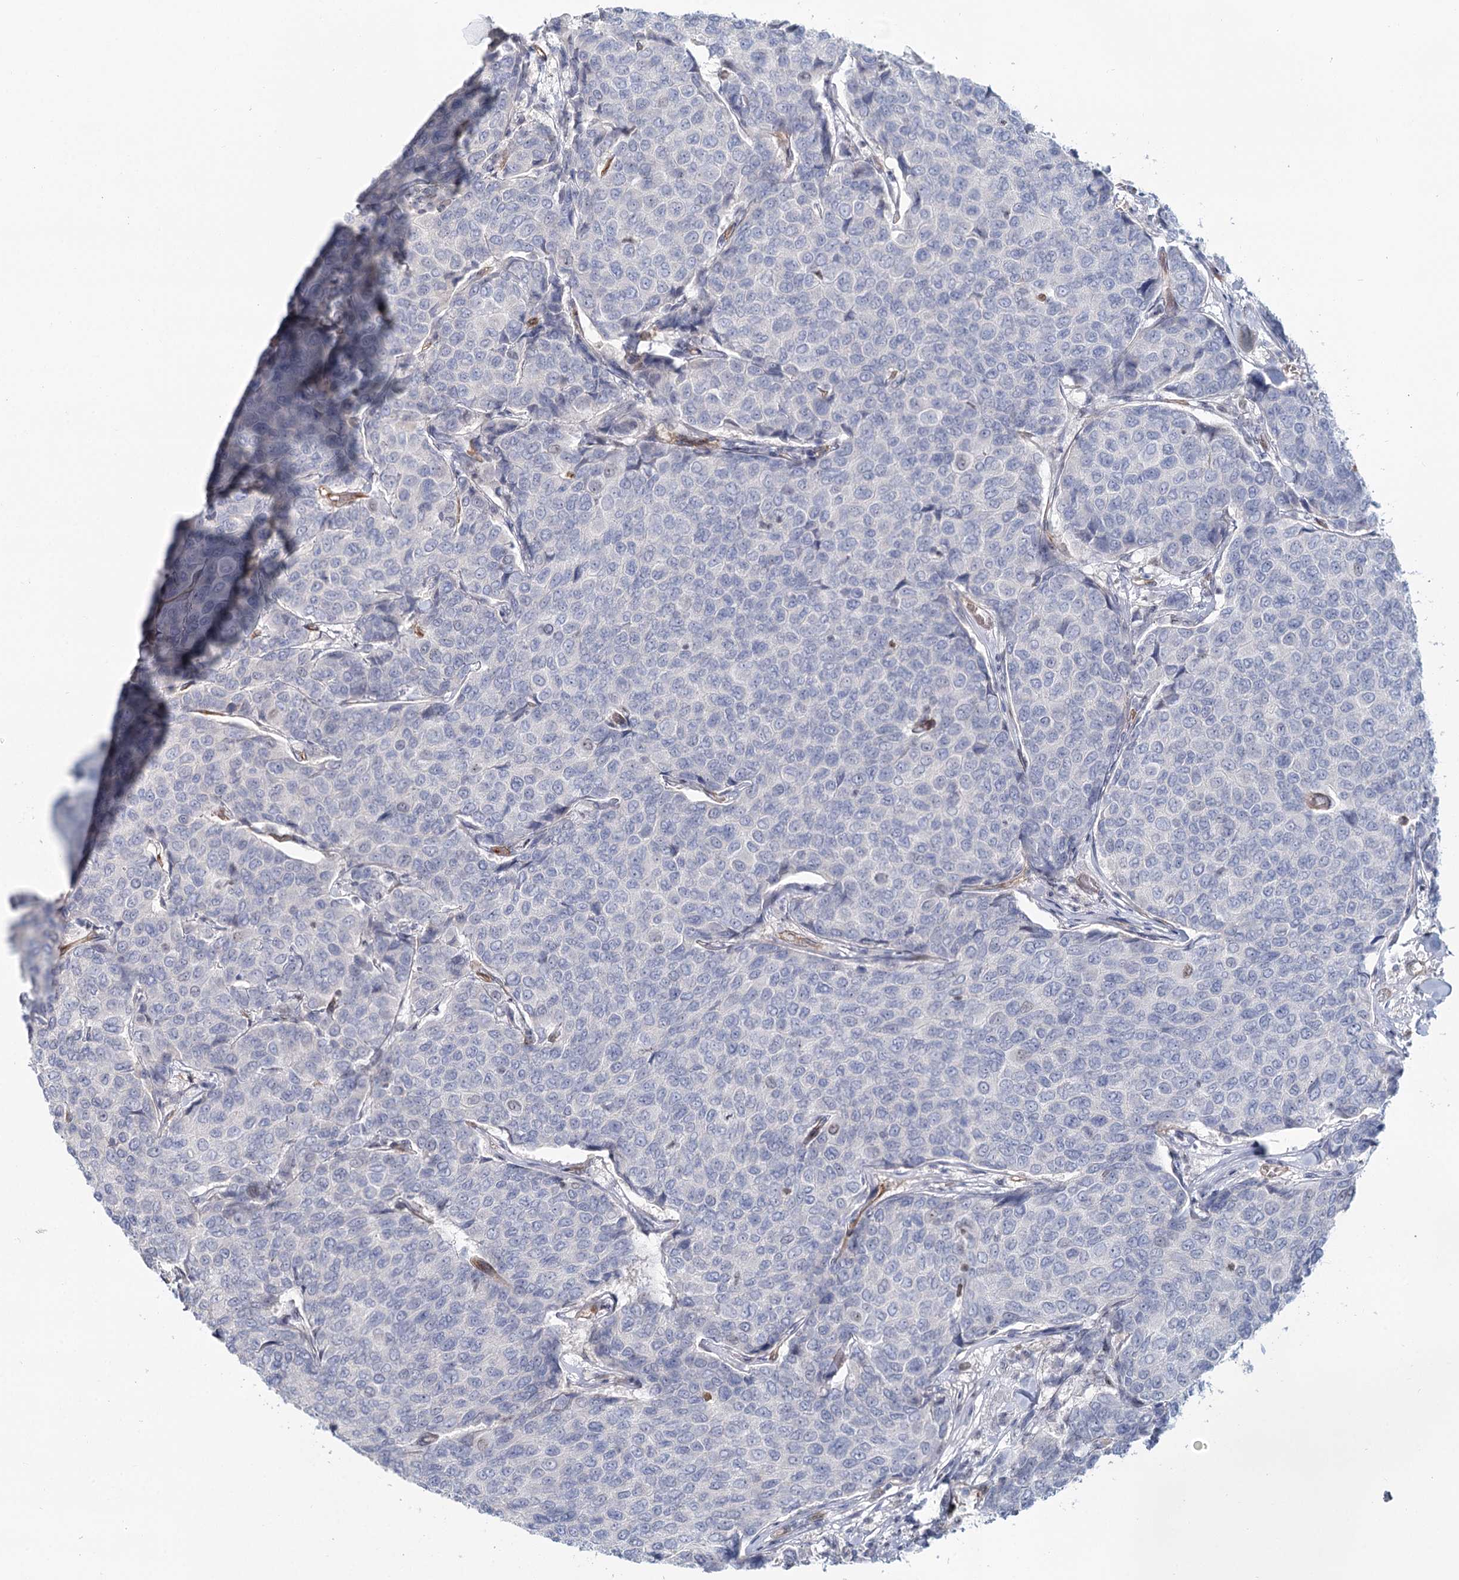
{"staining": {"intensity": "negative", "quantity": "none", "location": "none"}, "tissue": "breast cancer", "cell_type": "Tumor cells", "image_type": "cancer", "snomed": [{"axis": "morphology", "description": "Duct carcinoma"}, {"axis": "topography", "description": "Breast"}], "caption": "Invasive ductal carcinoma (breast) stained for a protein using IHC exhibits no expression tumor cells.", "gene": "ZFYVE28", "patient": {"sex": "female", "age": 55}}